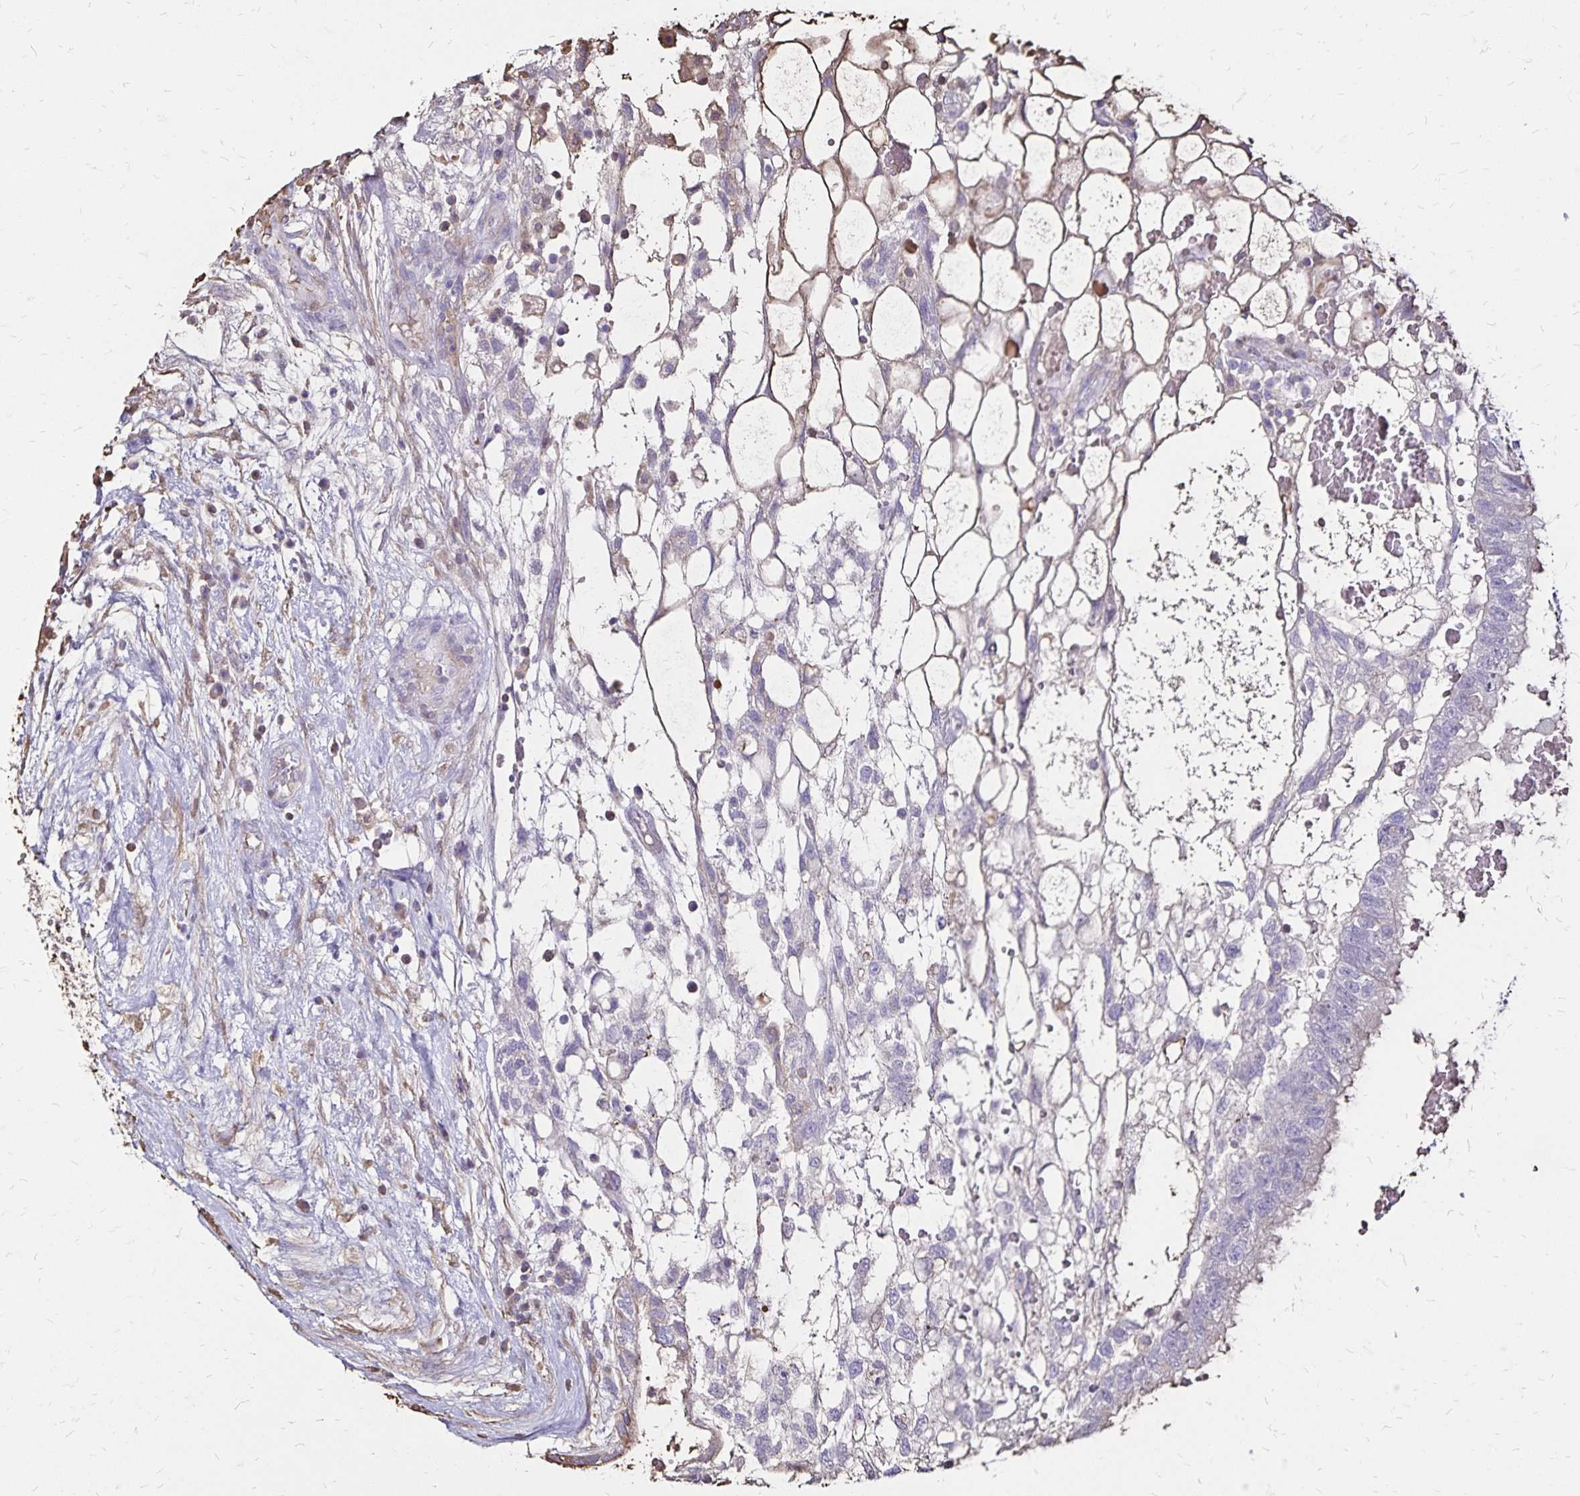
{"staining": {"intensity": "negative", "quantity": "none", "location": "none"}, "tissue": "testis cancer", "cell_type": "Tumor cells", "image_type": "cancer", "snomed": [{"axis": "morphology", "description": "Normal tissue, NOS"}, {"axis": "morphology", "description": "Carcinoma, Embryonal, NOS"}, {"axis": "topography", "description": "Testis"}], "caption": "Tumor cells show no significant protein expression in embryonal carcinoma (testis).", "gene": "KISS1", "patient": {"sex": "male", "age": 32}}